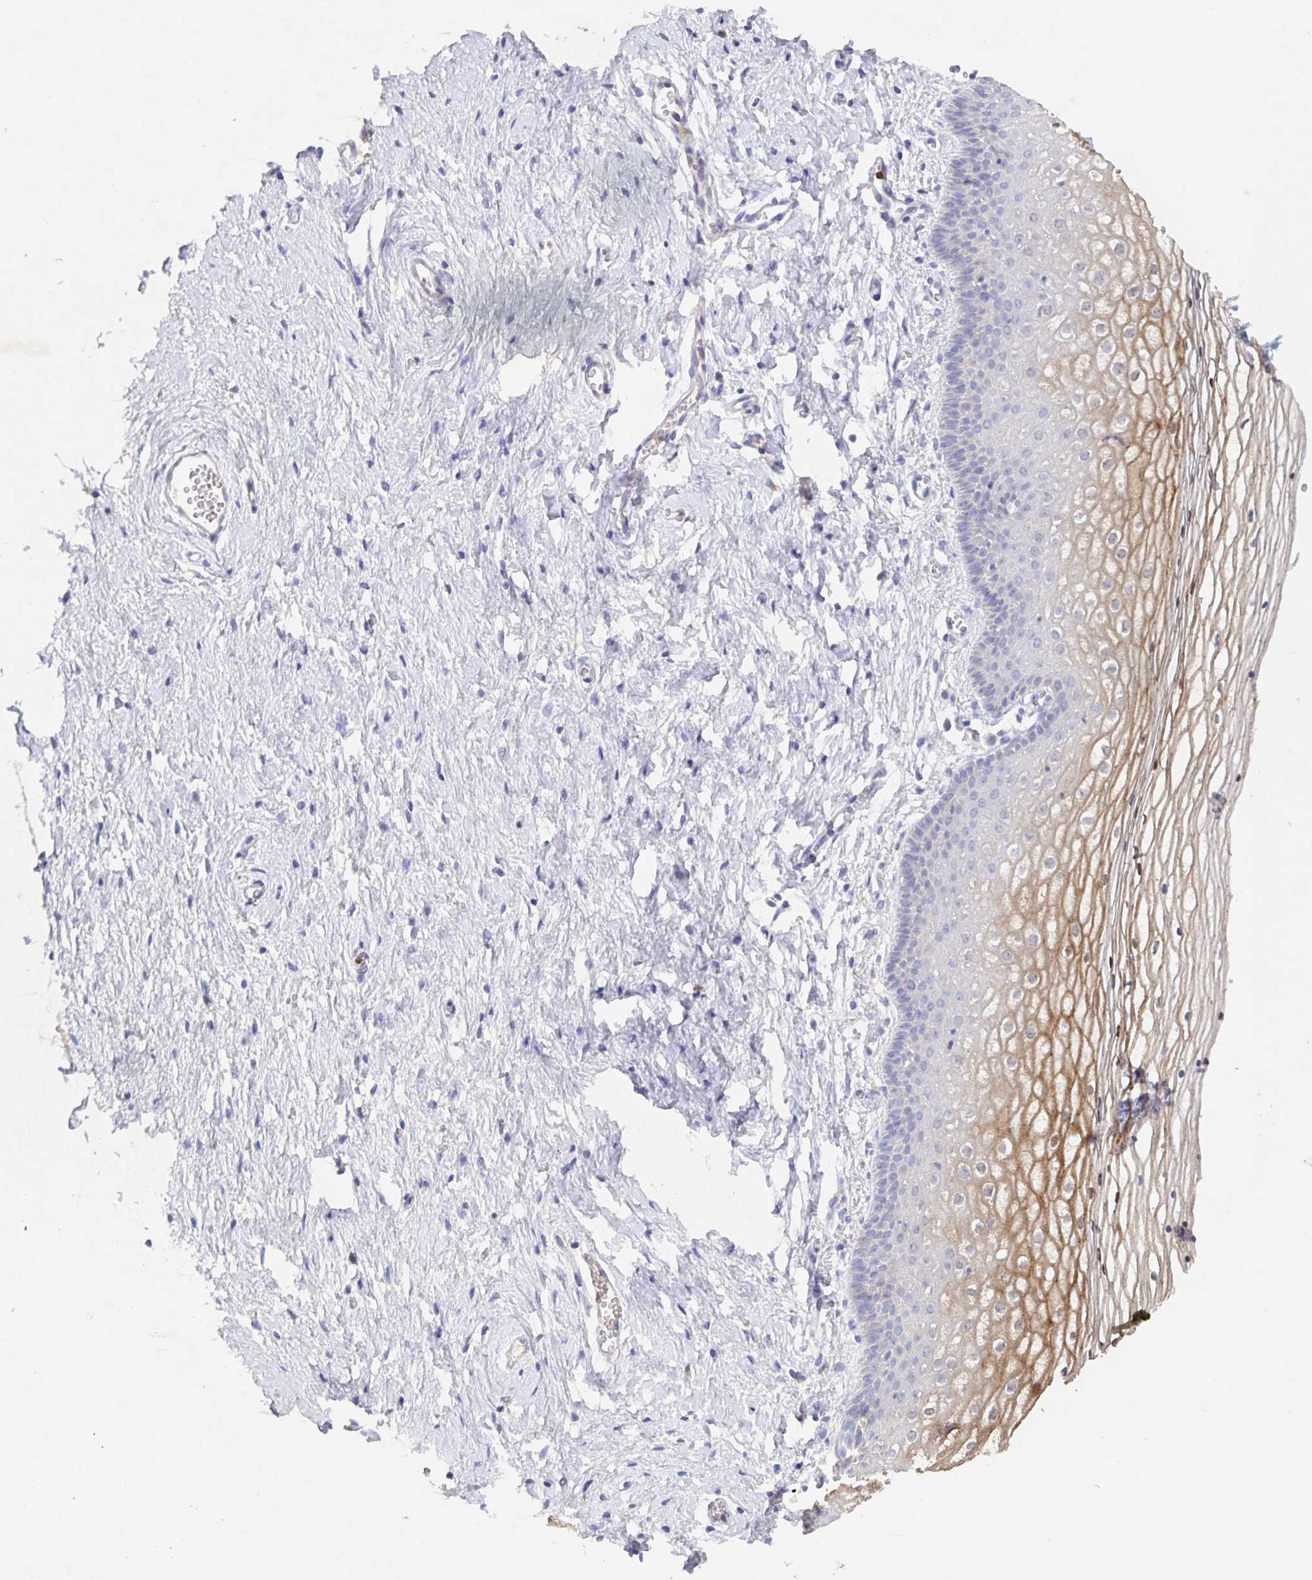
{"staining": {"intensity": "moderate", "quantity": "<25%", "location": "cytoplasmic/membranous"}, "tissue": "vagina", "cell_type": "Squamous epithelial cells", "image_type": "normal", "snomed": [{"axis": "morphology", "description": "Normal tissue, NOS"}, {"axis": "topography", "description": "Vagina"}], "caption": "Immunohistochemistry staining of normal vagina, which exhibits low levels of moderate cytoplasmic/membranous expression in about <25% of squamous epithelial cells indicating moderate cytoplasmic/membranous protein staining. The staining was performed using DAB (3,3'-diaminobenzidine) (brown) for protein detection and nuclei were counterstained in hematoxylin (blue).", "gene": "CDC42BPG", "patient": {"sex": "female", "age": 56}}